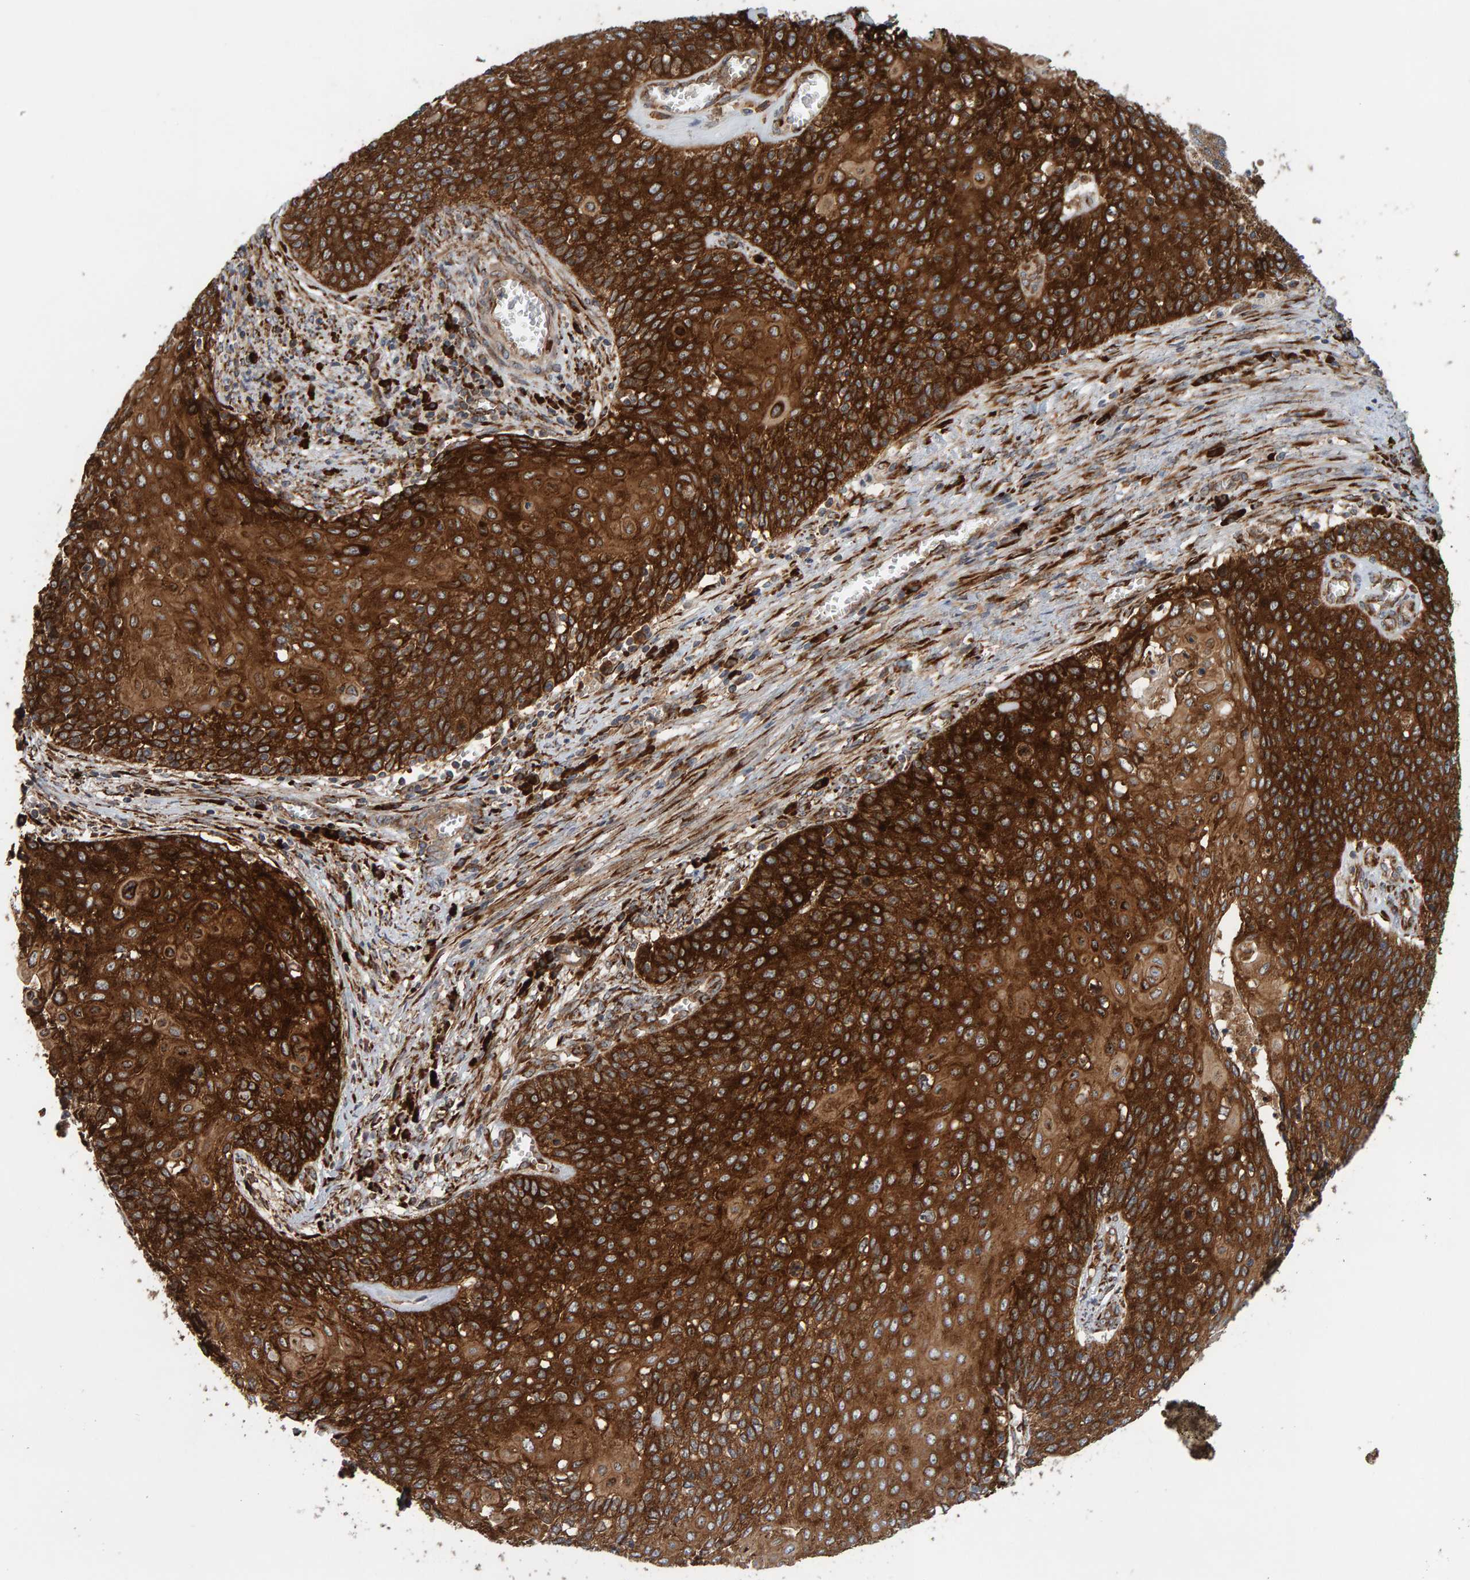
{"staining": {"intensity": "strong", "quantity": ">75%", "location": "cytoplasmic/membranous"}, "tissue": "cervical cancer", "cell_type": "Tumor cells", "image_type": "cancer", "snomed": [{"axis": "morphology", "description": "Squamous cell carcinoma, NOS"}, {"axis": "topography", "description": "Cervix"}], "caption": "Immunohistochemical staining of cervical cancer (squamous cell carcinoma) exhibits high levels of strong cytoplasmic/membranous protein expression in approximately >75% of tumor cells.", "gene": "BAIAP2", "patient": {"sex": "female", "age": 39}}